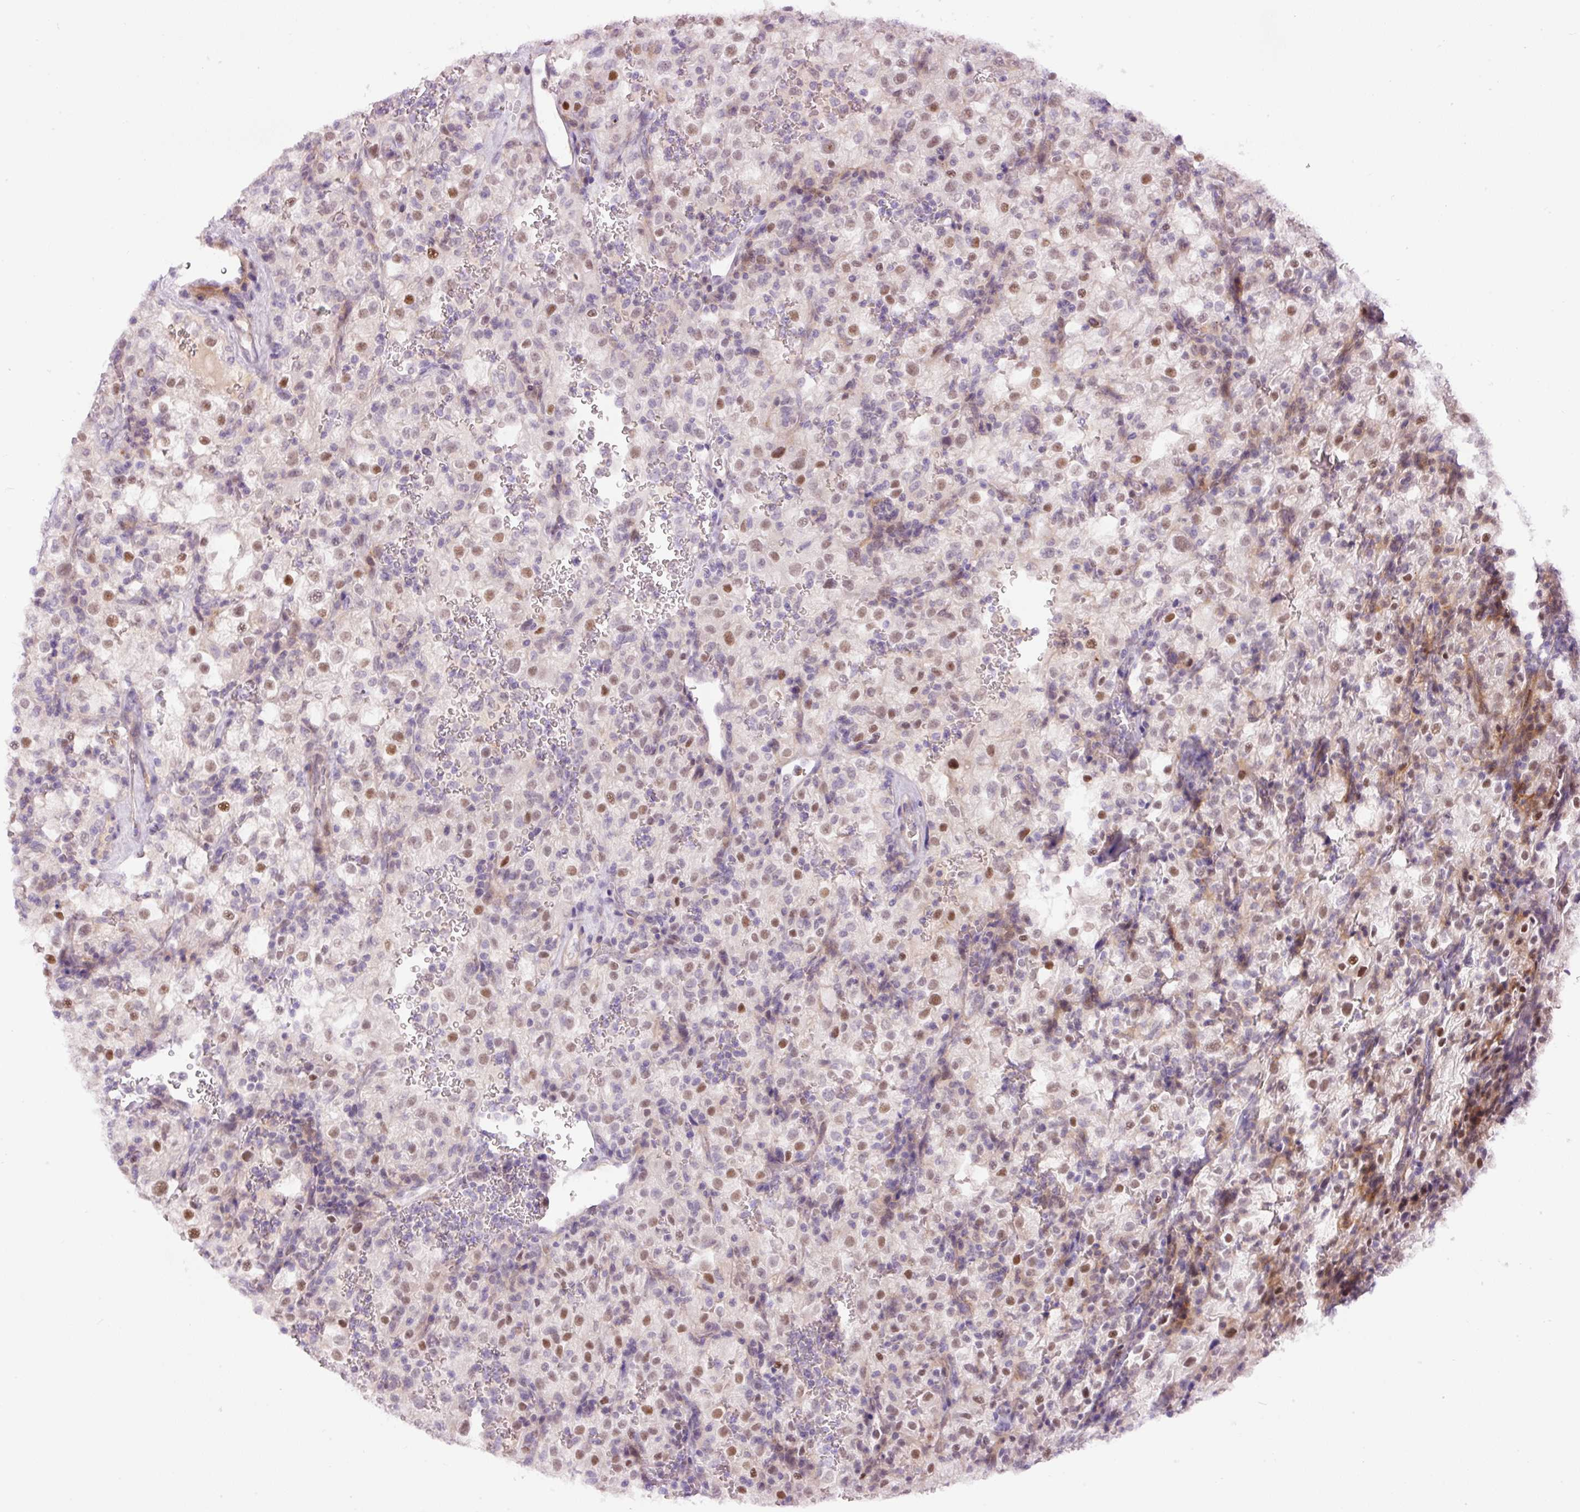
{"staining": {"intensity": "moderate", "quantity": "<25%", "location": "nuclear"}, "tissue": "renal cancer", "cell_type": "Tumor cells", "image_type": "cancer", "snomed": [{"axis": "morphology", "description": "Adenocarcinoma, NOS"}, {"axis": "topography", "description": "Kidney"}], "caption": "Human renal cancer stained for a protein (brown) reveals moderate nuclear positive staining in about <25% of tumor cells.", "gene": "HNF1A", "patient": {"sex": "female", "age": 74}}